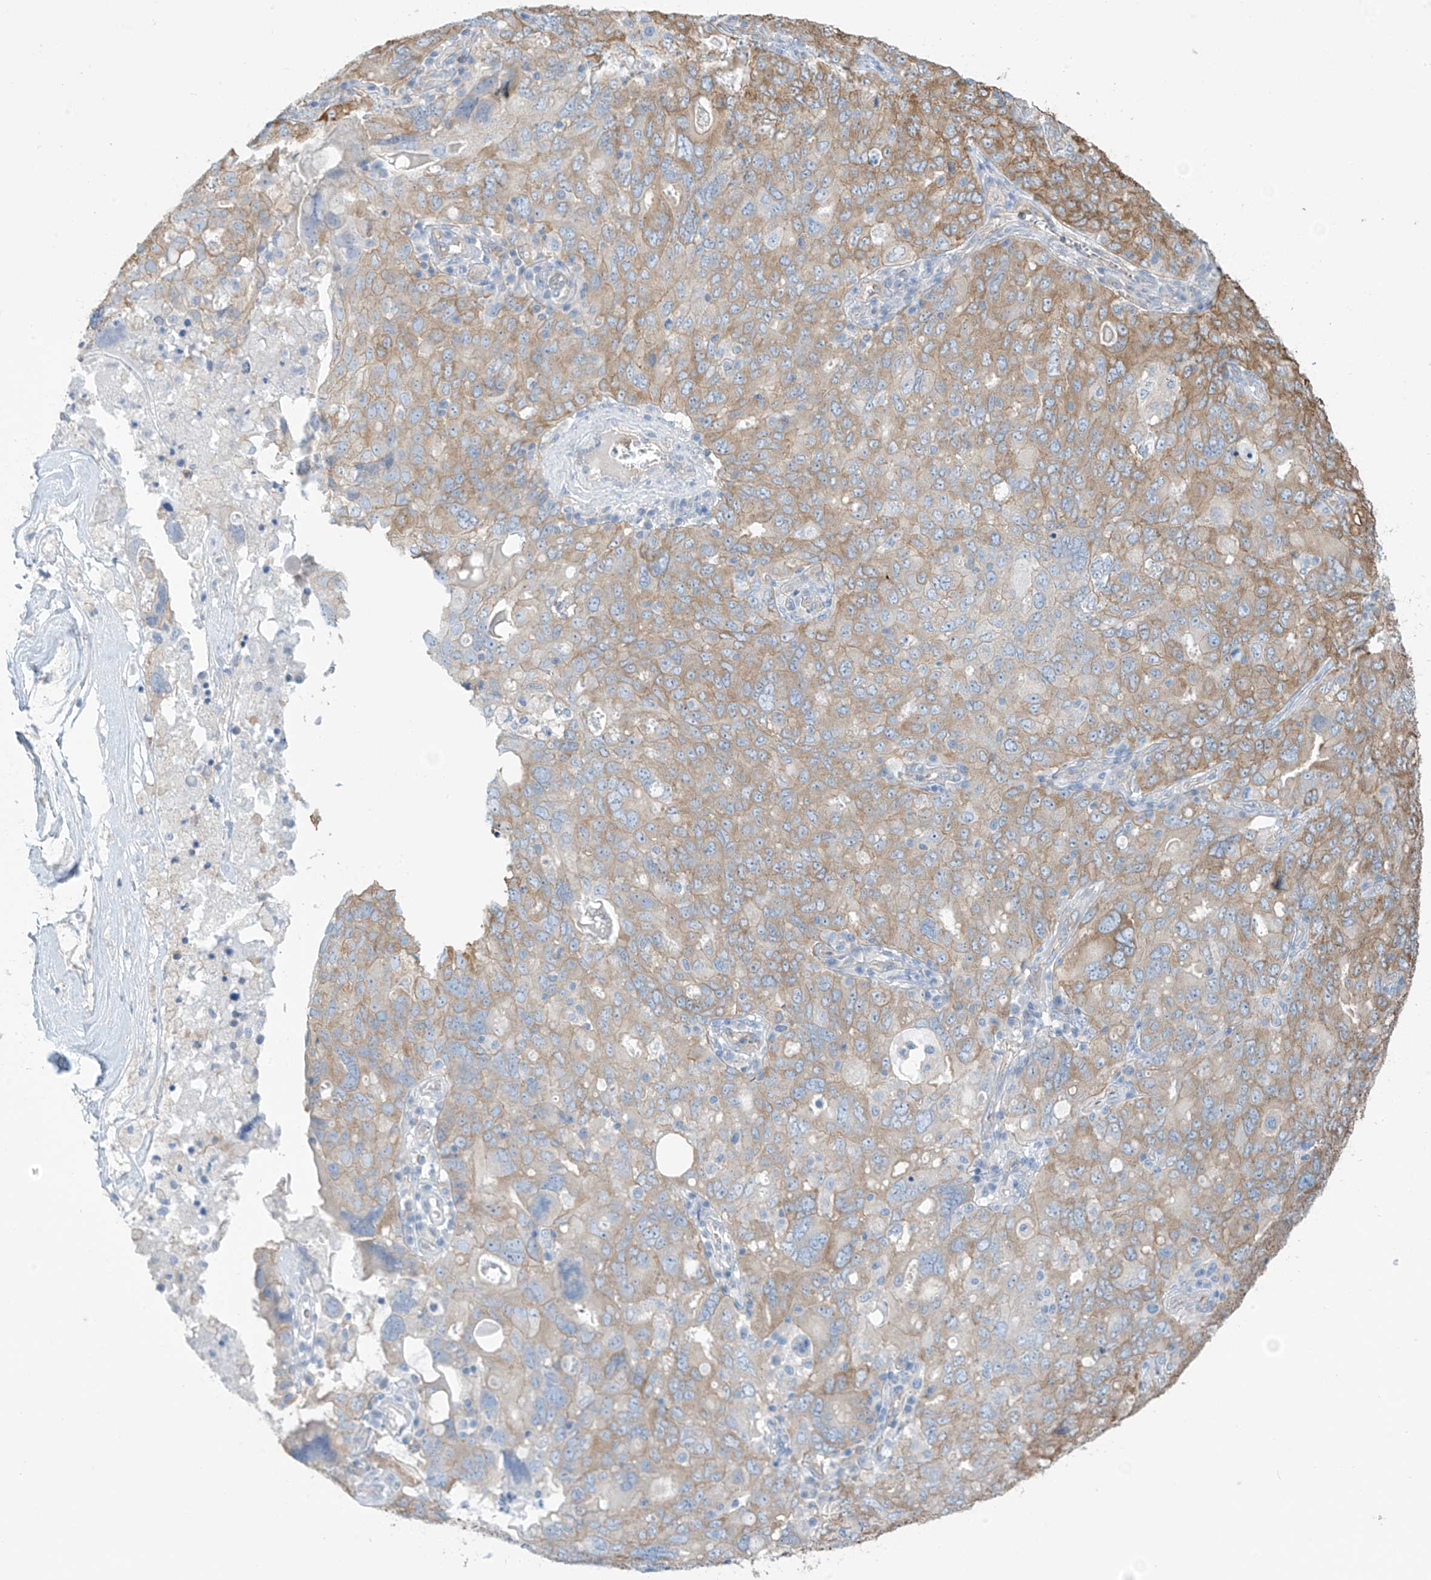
{"staining": {"intensity": "moderate", "quantity": ">75%", "location": "cytoplasmic/membranous"}, "tissue": "ovarian cancer", "cell_type": "Tumor cells", "image_type": "cancer", "snomed": [{"axis": "morphology", "description": "Carcinoma, endometroid"}, {"axis": "topography", "description": "Ovary"}], "caption": "Endometroid carcinoma (ovarian) tissue demonstrates moderate cytoplasmic/membranous positivity in approximately >75% of tumor cells, visualized by immunohistochemistry.", "gene": "ZNF846", "patient": {"sex": "female", "age": 62}}